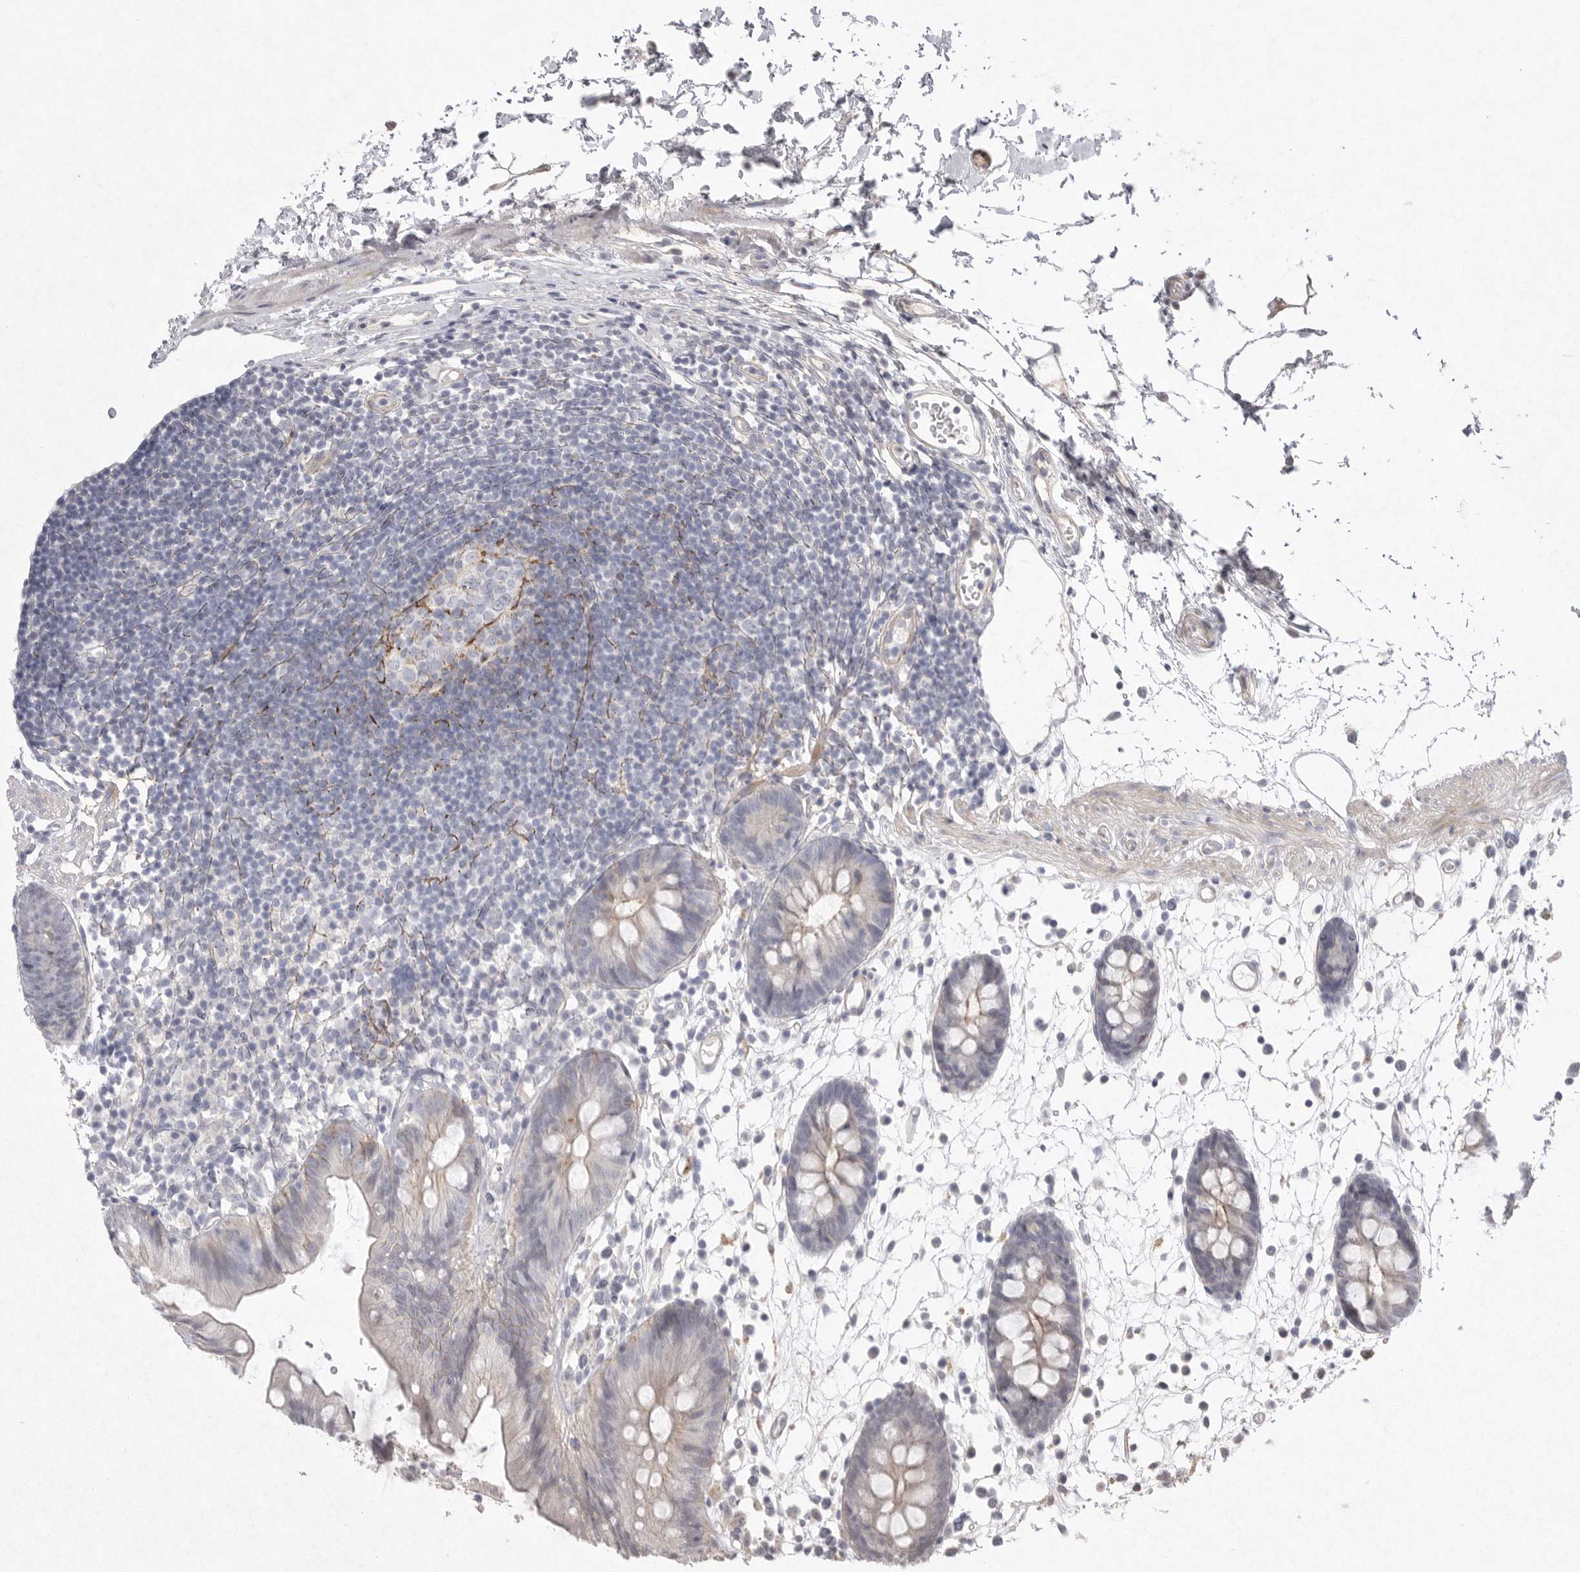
{"staining": {"intensity": "negative", "quantity": "none", "location": "none"}, "tissue": "colon", "cell_type": "Endothelial cells", "image_type": "normal", "snomed": [{"axis": "morphology", "description": "Normal tissue, NOS"}, {"axis": "topography", "description": "Colon"}], "caption": "The immunohistochemistry image has no significant expression in endothelial cells of colon. (Stains: DAB (3,3'-diaminobenzidine) immunohistochemistry (IHC) with hematoxylin counter stain, Microscopy: brightfield microscopy at high magnification).", "gene": "VANGL2", "patient": {"sex": "male", "age": 56}}